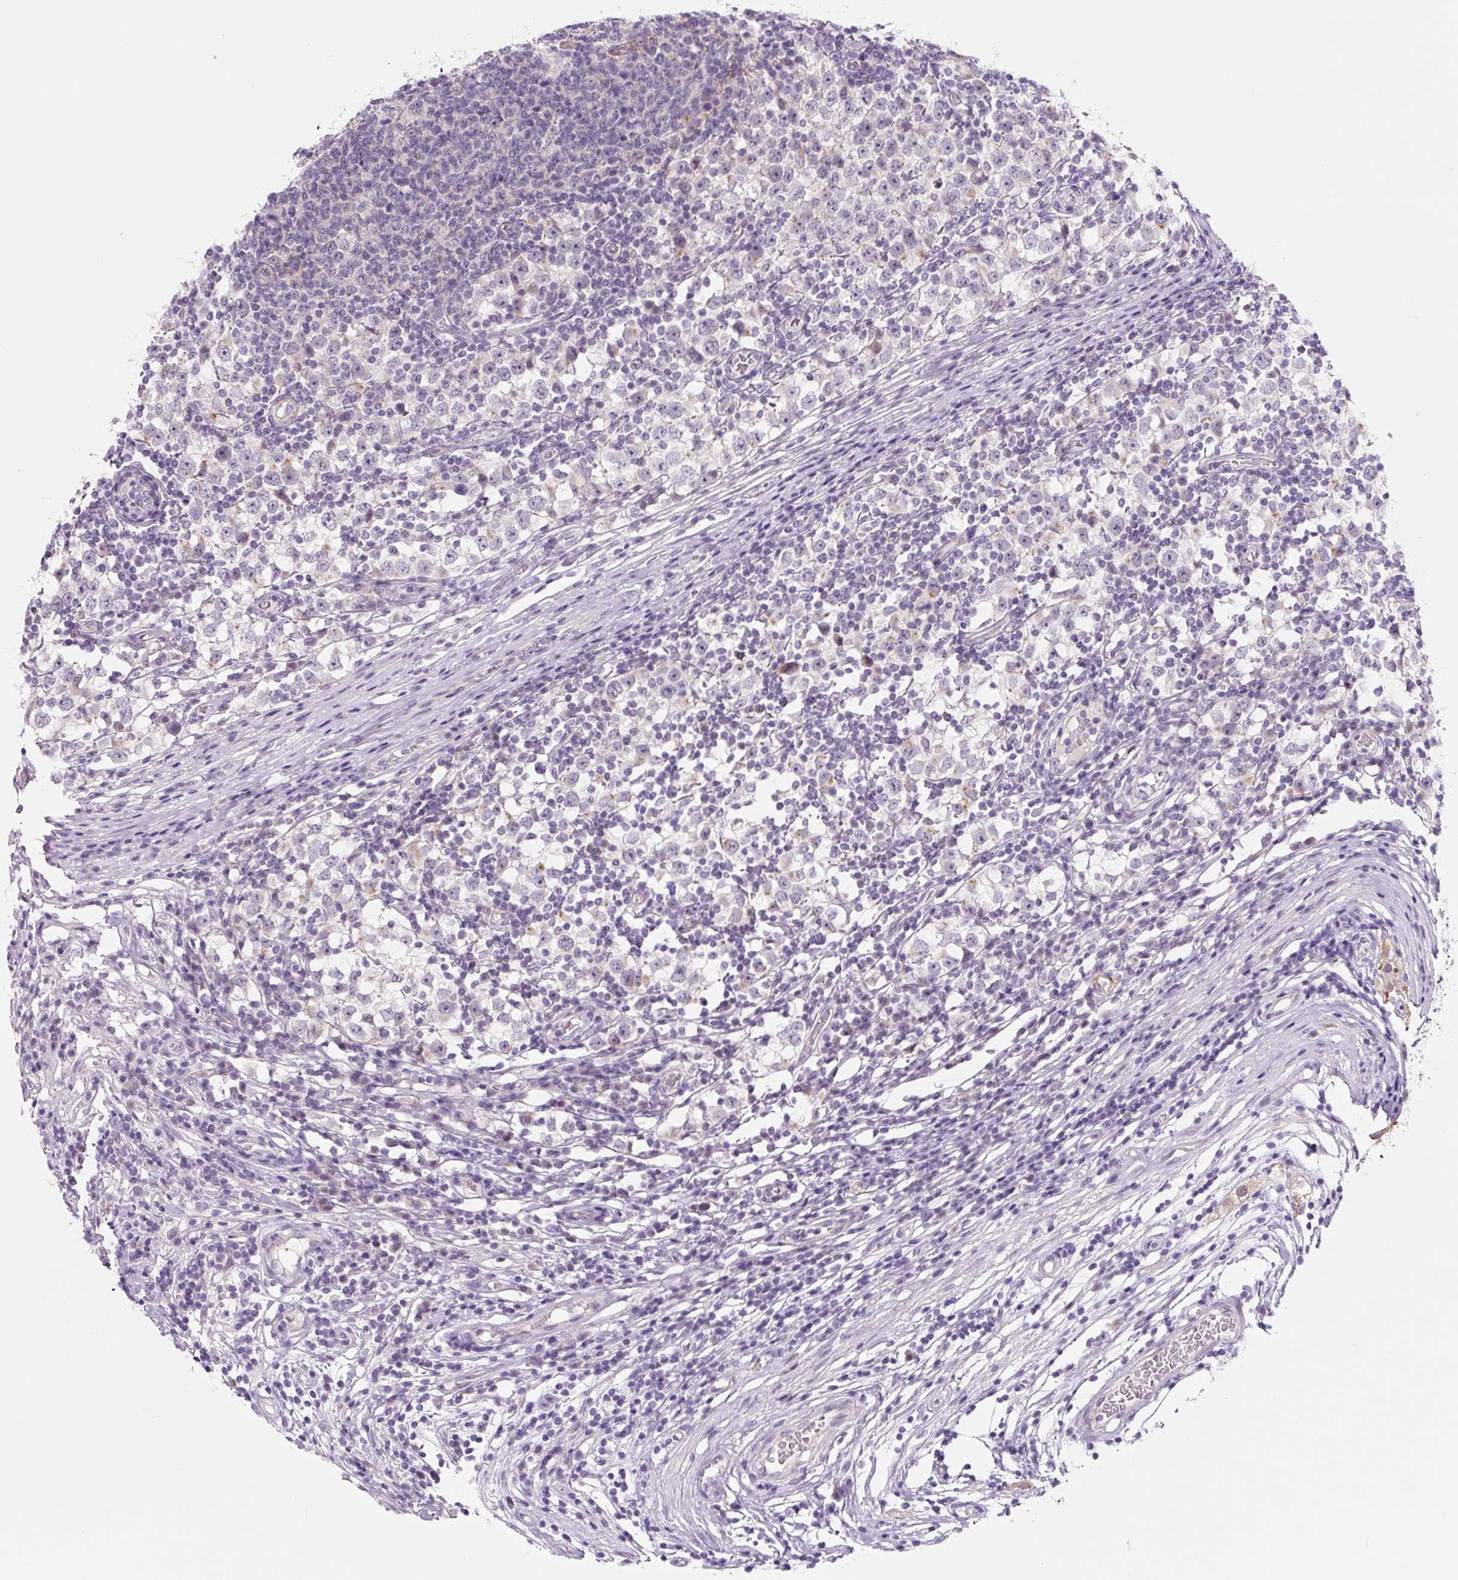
{"staining": {"intensity": "negative", "quantity": "none", "location": "none"}, "tissue": "testis cancer", "cell_type": "Tumor cells", "image_type": "cancer", "snomed": [{"axis": "morphology", "description": "Seminoma, NOS"}, {"axis": "topography", "description": "Testis"}], "caption": "Immunohistochemistry (IHC) photomicrograph of neoplastic tissue: seminoma (testis) stained with DAB demonstrates no significant protein staining in tumor cells. (IHC, brightfield microscopy, high magnification).", "gene": "CCL25", "patient": {"sex": "male", "age": 65}}